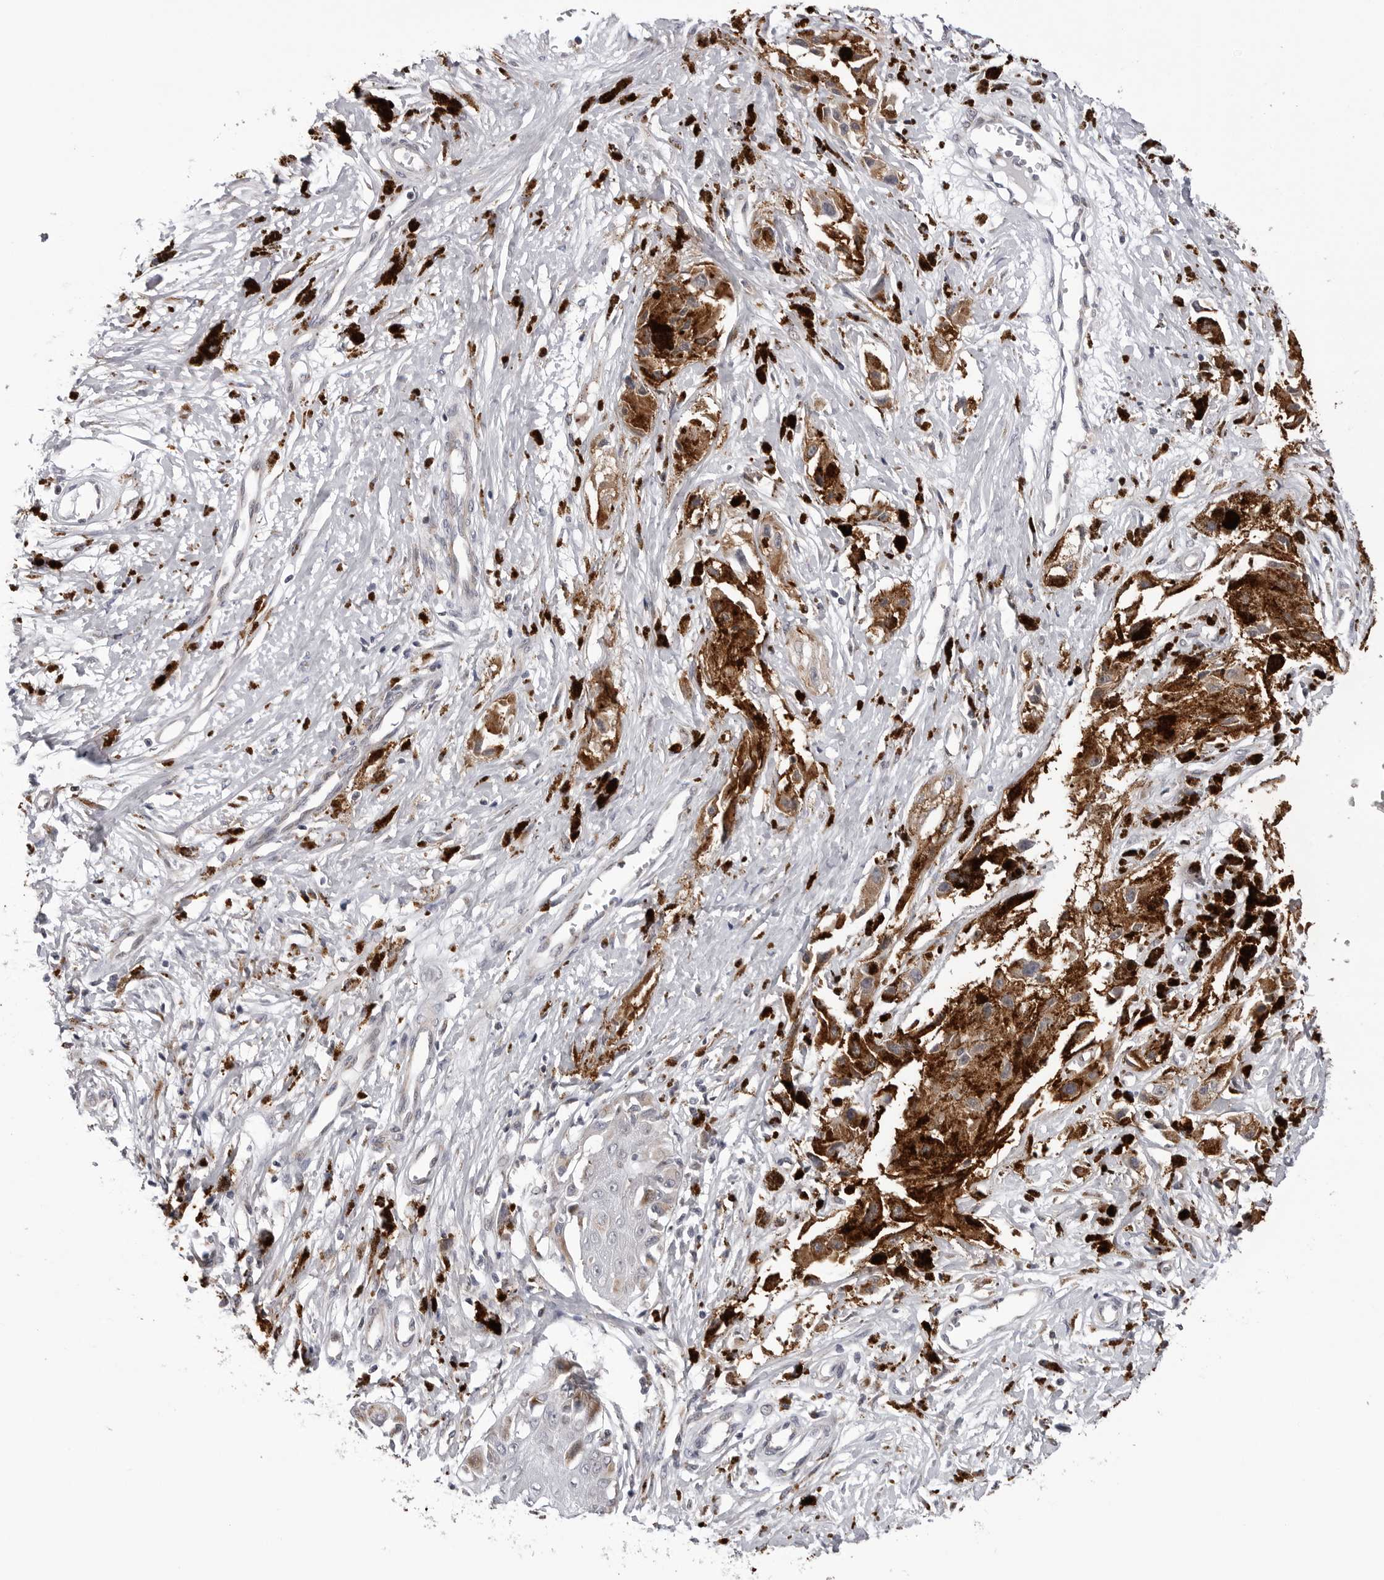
{"staining": {"intensity": "moderate", "quantity": ">75%", "location": "cytoplasmic/membranous"}, "tissue": "melanoma", "cell_type": "Tumor cells", "image_type": "cancer", "snomed": [{"axis": "morphology", "description": "Malignant melanoma, NOS"}, {"axis": "topography", "description": "Skin"}], "caption": "This photomicrograph exhibits immunohistochemistry staining of melanoma, with medium moderate cytoplasmic/membranous expression in about >75% of tumor cells.", "gene": "CDK20", "patient": {"sex": "male", "age": 88}}